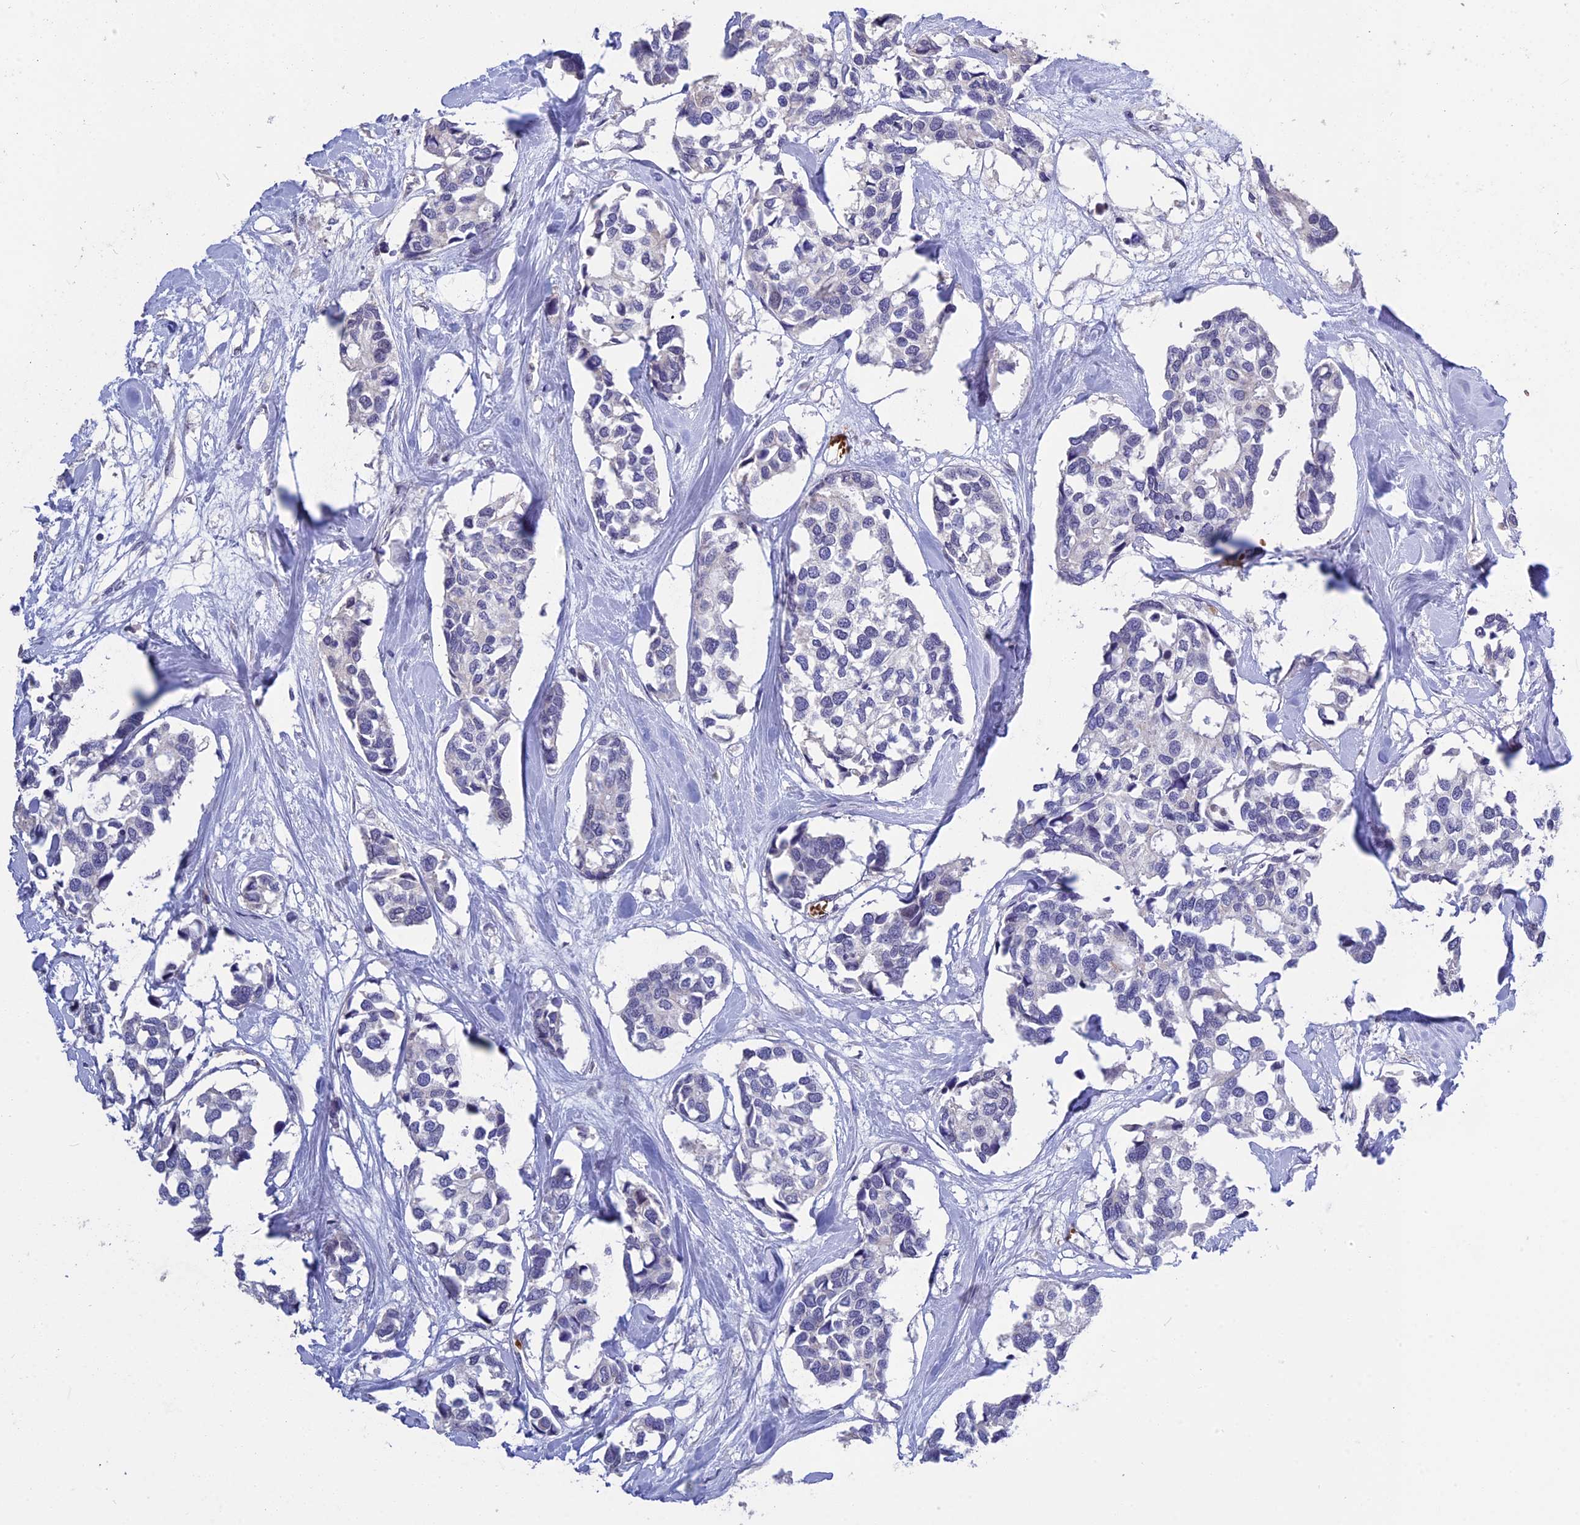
{"staining": {"intensity": "negative", "quantity": "none", "location": "none"}, "tissue": "breast cancer", "cell_type": "Tumor cells", "image_type": "cancer", "snomed": [{"axis": "morphology", "description": "Duct carcinoma"}, {"axis": "topography", "description": "Breast"}], "caption": "A histopathology image of breast cancer stained for a protein displays no brown staining in tumor cells.", "gene": "KNOP1", "patient": {"sex": "female", "age": 83}}